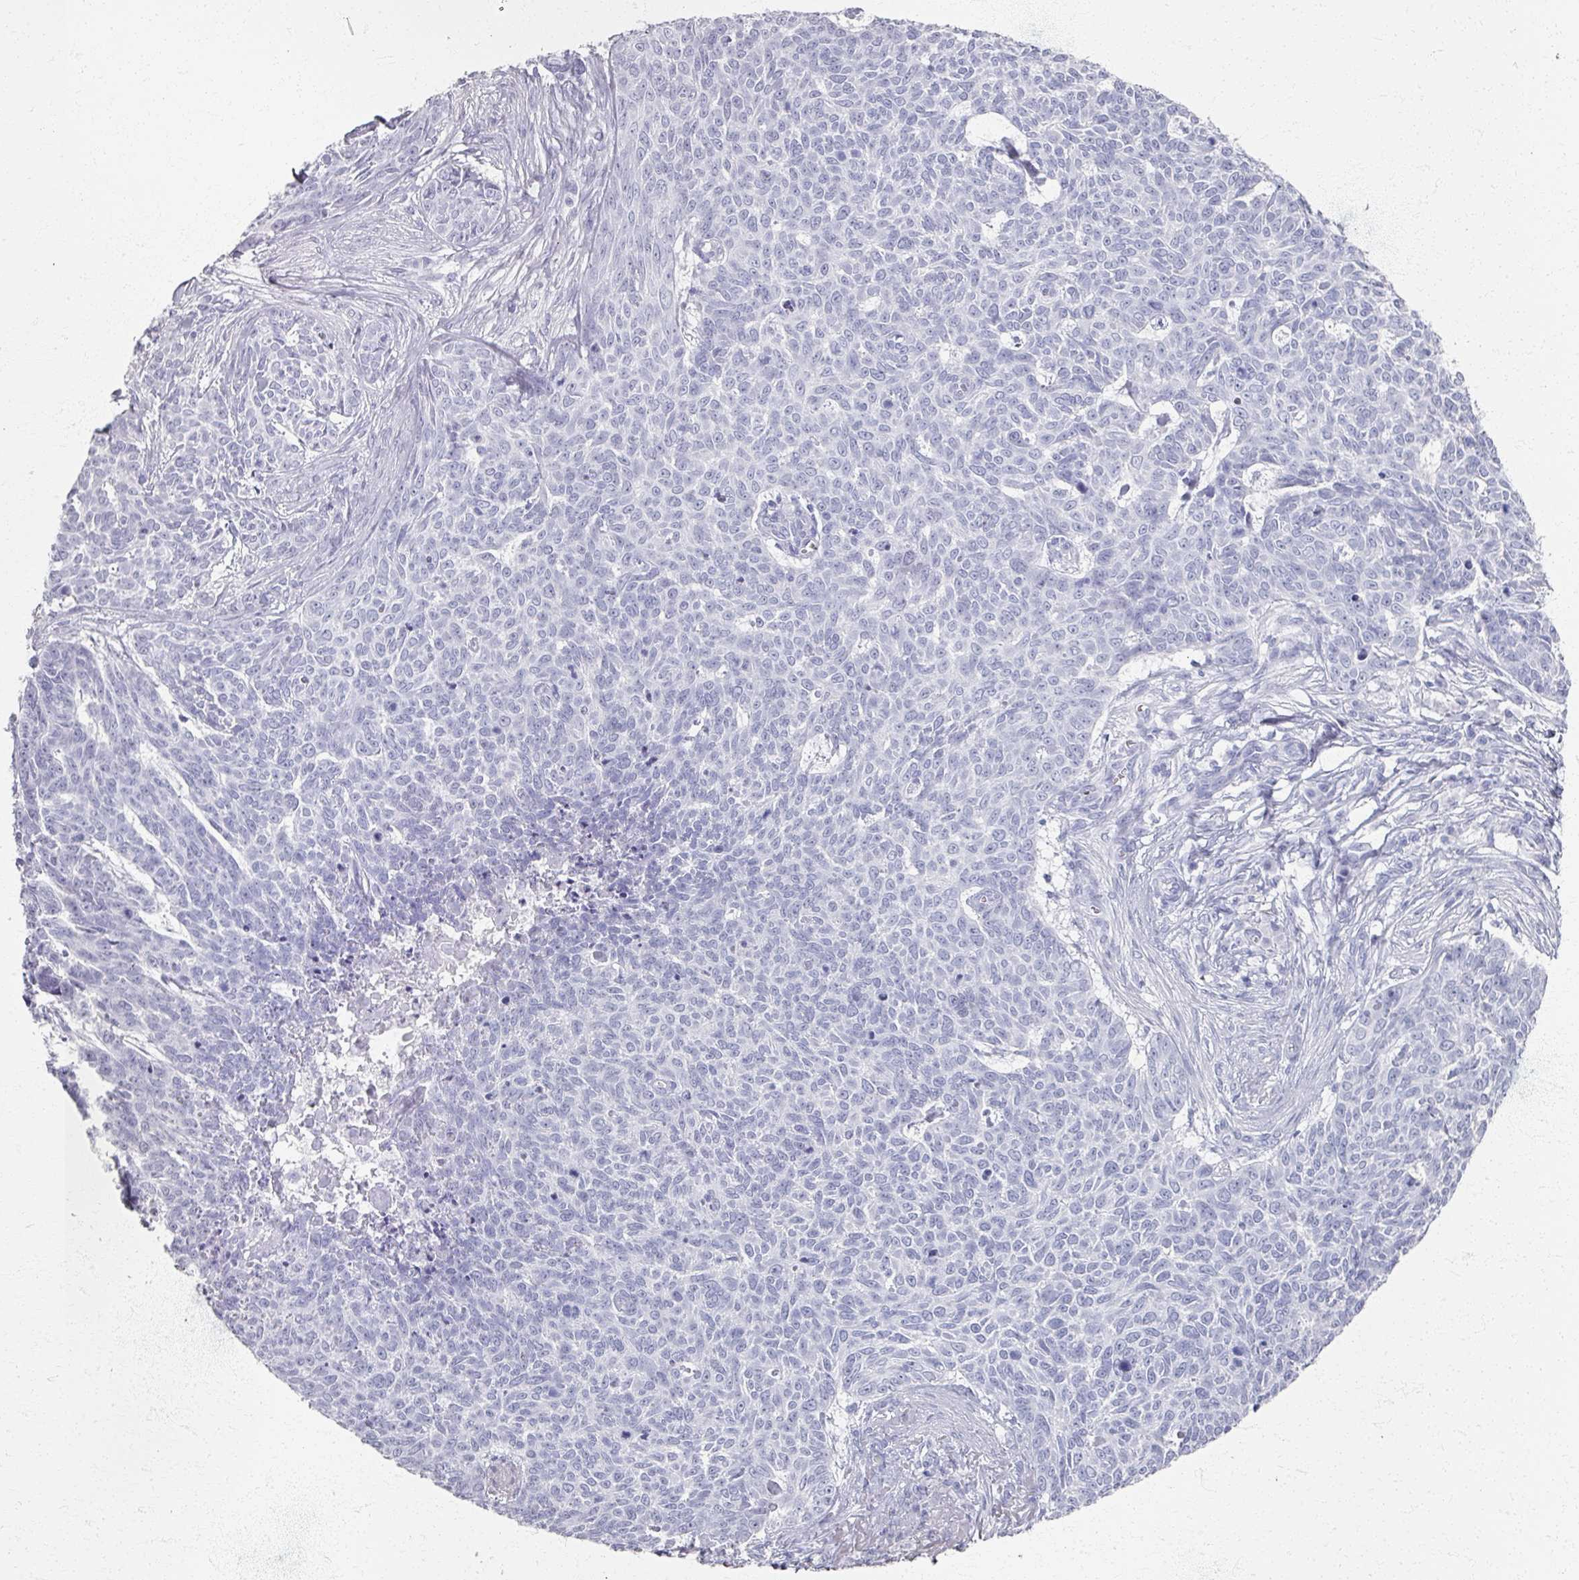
{"staining": {"intensity": "negative", "quantity": "none", "location": "none"}, "tissue": "skin cancer", "cell_type": "Tumor cells", "image_type": "cancer", "snomed": [{"axis": "morphology", "description": "Basal cell carcinoma"}, {"axis": "topography", "description": "Skin"}], "caption": "A high-resolution histopathology image shows IHC staining of skin basal cell carcinoma, which demonstrates no significant staining in tumor cells.", "gene": "PSKH1", "patient": {"sex": "female", "age": 93}}